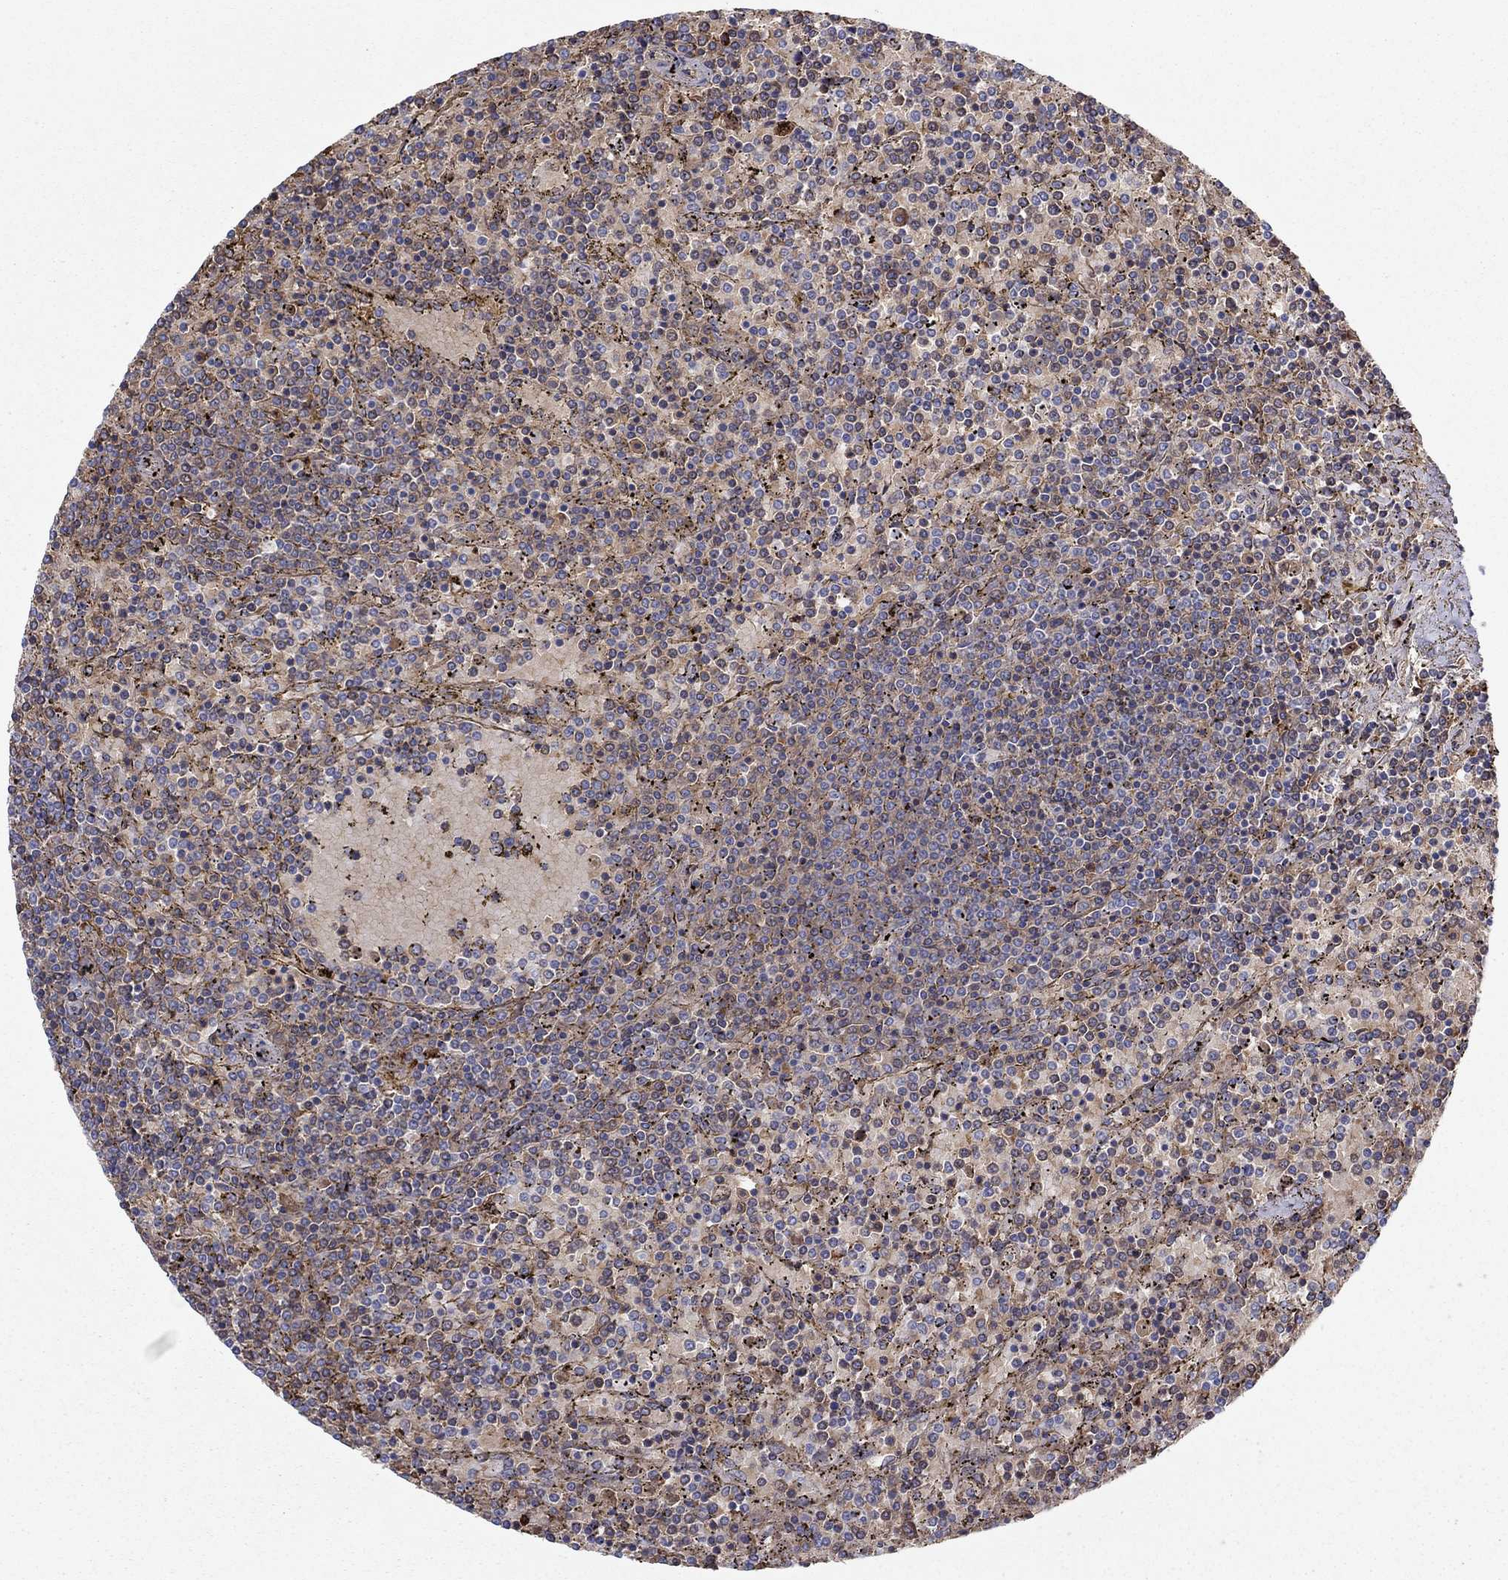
{"staining": {"intensity": "weak", "quantity": ">75%", "location": "cytoplasmic/membranous"}, "tissue": "lymphoma", "cell_type": "Tumor cells", "image_type": "cancer", "snomed": [{"axis": "morphology", "description": "Malignant lymphoma, non-Hodgkin's type, Low grade"}, {"axis": "topography", "description": "Spleen"}], "caption": "Immunohistochemical staining of lymphoma reveals low levels of weak cytoplasmic/membranous protein expression in approximately >75% of tumor cells.", "gene": "HPX", "patient": {"sex": "female", "age": 77}}